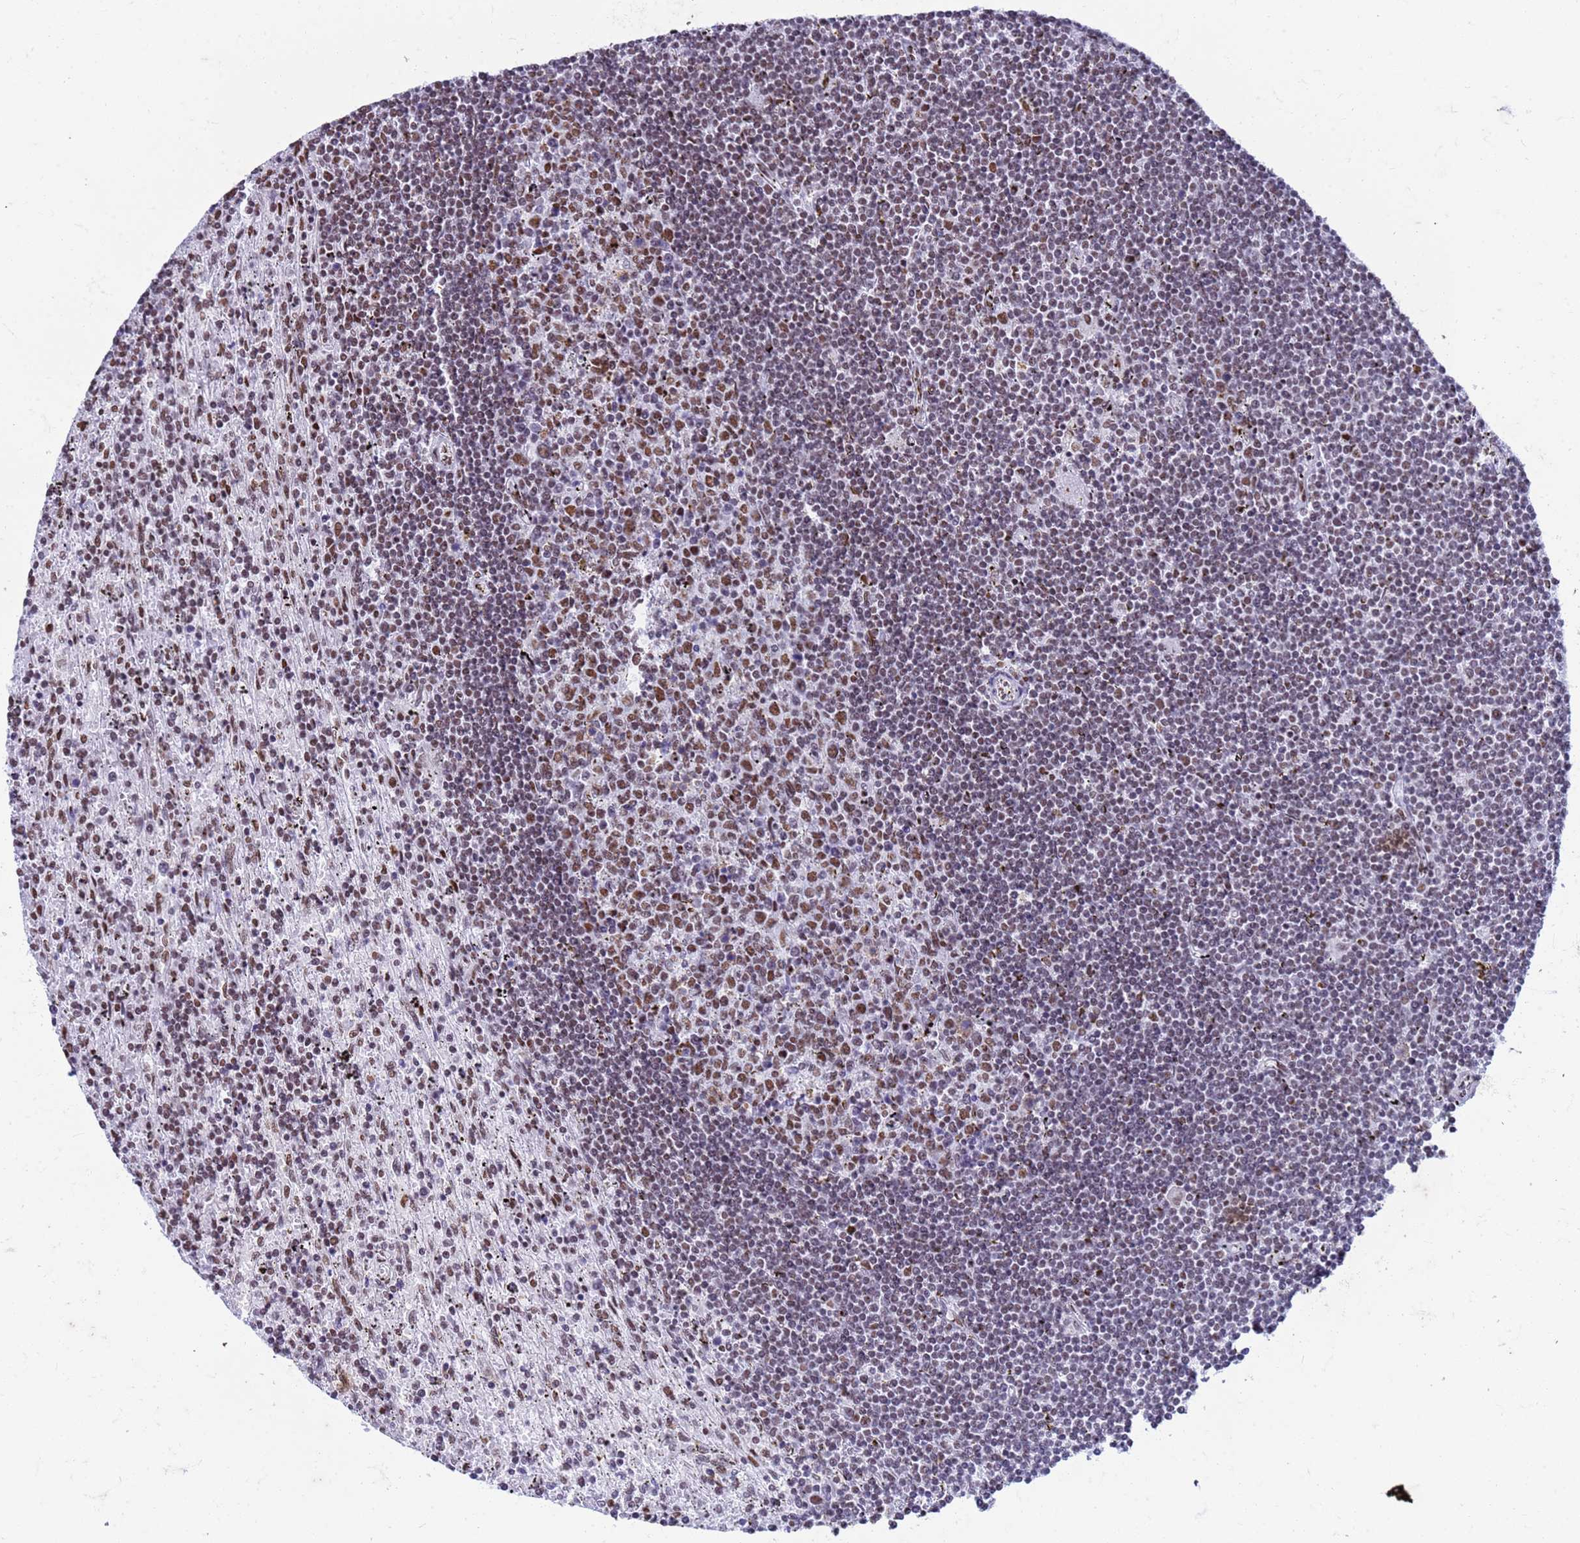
{"staining": {"intensity": "moderate", "quantity": "<25%", "location": "nuclear"}, "tissue": "lymphoma", "cell_type": "Tumor cells", "image_type": "cancer", "snomed": [{"axis": "morphology", "description": "Malignant lymphoma, non-Hodgkin's type, Low grade"}, {"axis": "topography", "description": "Spleen"}], "caption": "DAB immunohistochemical staining of malignant lymphoma, non-Hodgkin's type (low-grade) exhibits moderate nuclear protein positivity in about <25% of tumor cells. (DAB (3,3'-diaminobenzidine) IHC with brightfield microscopy, high magnification).", "gene": "FAM170B", "patient": {"sex": "male", "age": 76}}